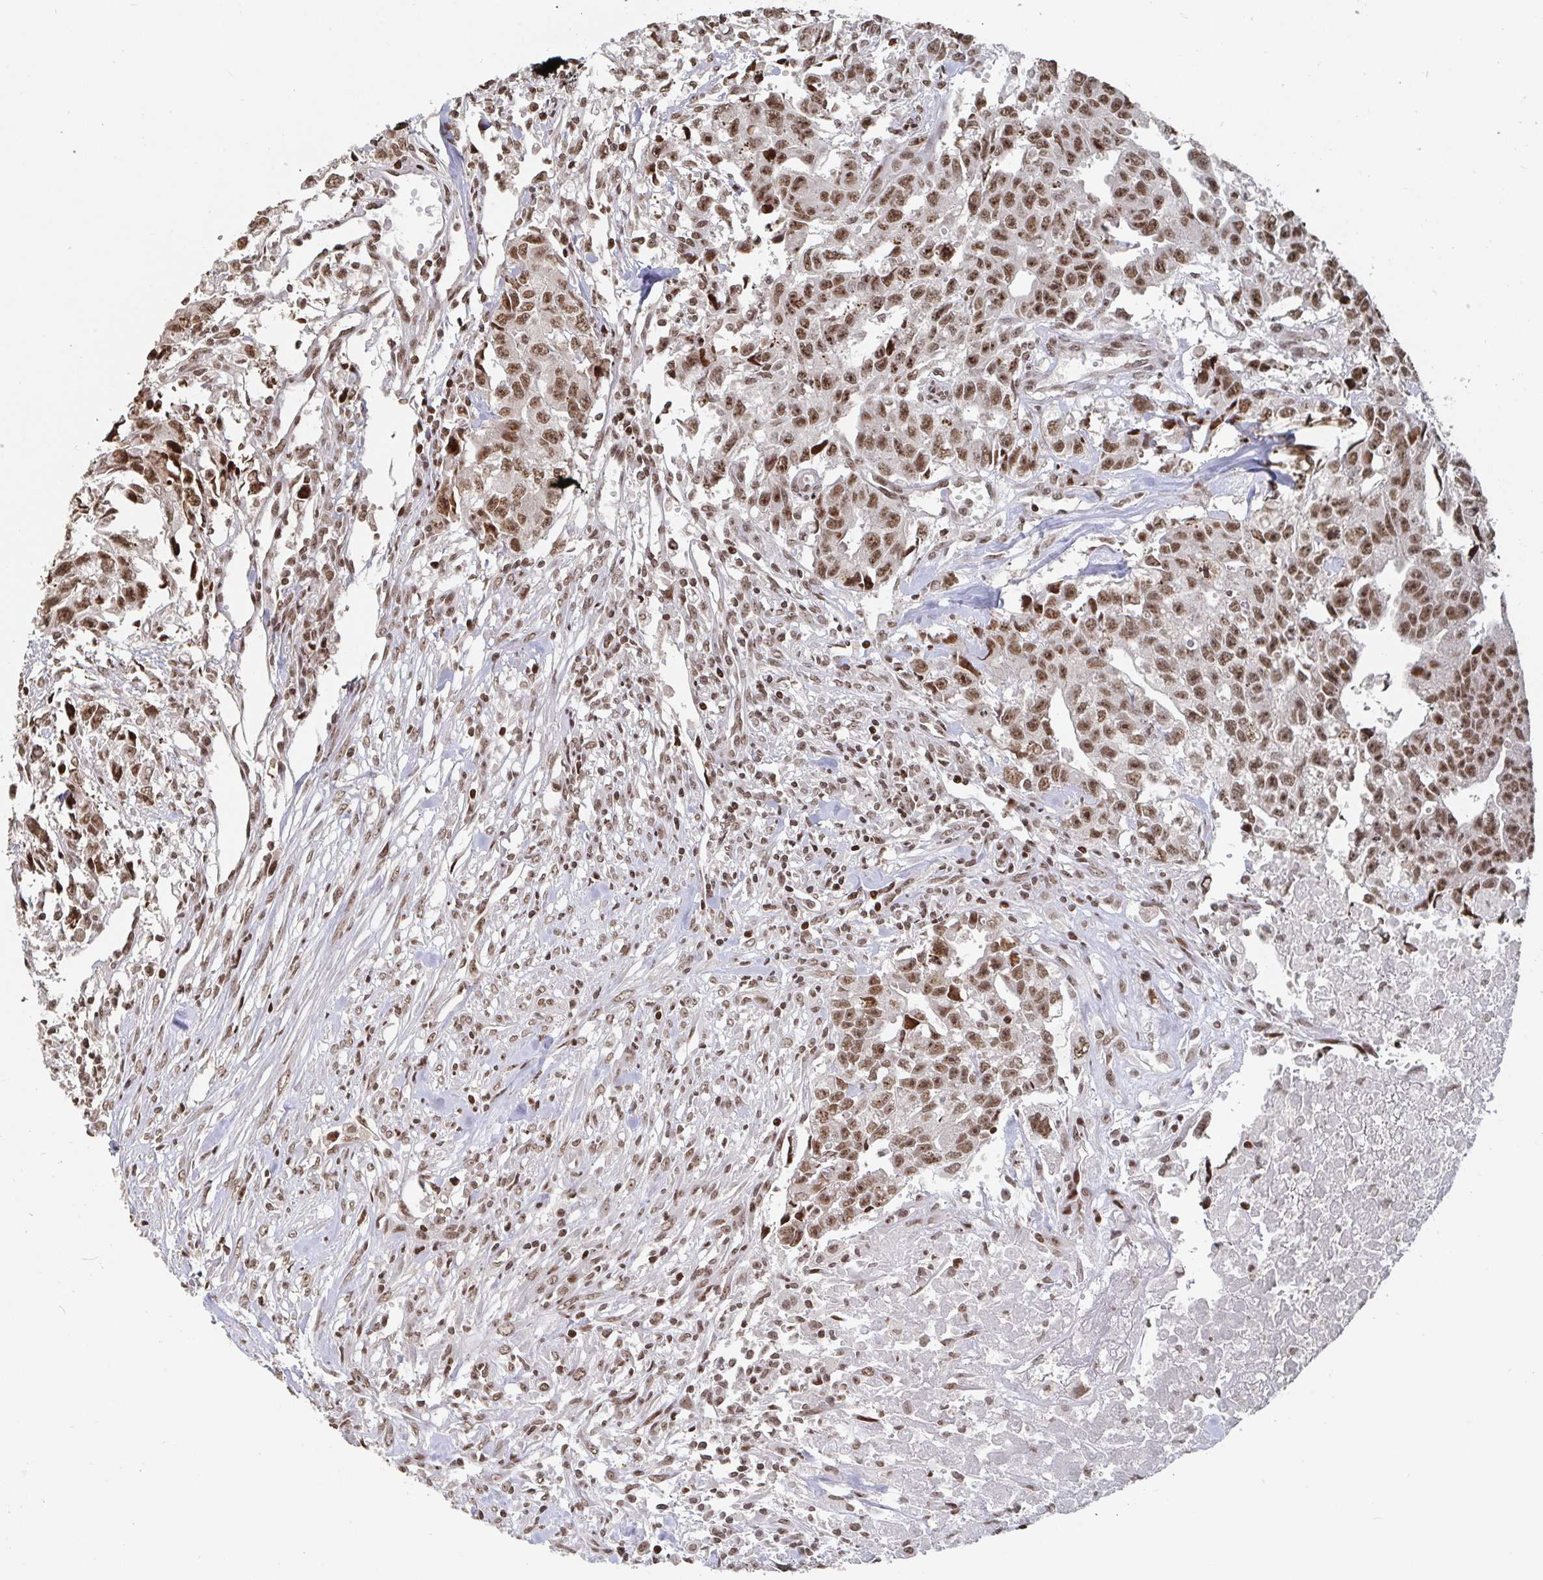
{"staining": {"intensity": "moderate", "quantity": ">75%", "location": "nuclear"}, "tissue": "testis cancer", "cell_type": "Tumor cells", "image_type": "cancer", "snomed": [{"axis": "morphology", "description": "Carcinoma, Embryonal, NOS"}, {"axis": "morphology", "description": "Teratoma, malignant, NOS"}, {"axis": "topography", "description": "Testis"}], "caption": "Tumor cells display medium levels of moderate nuclear staining in about >75% of cells in testis cancer (teratoma (malignant)). (brown staining indicates protein expression, while blue staining denotes nuclei).", "gene": "ZDHHC12", "patient": {"sex": "male", "age": 24}}